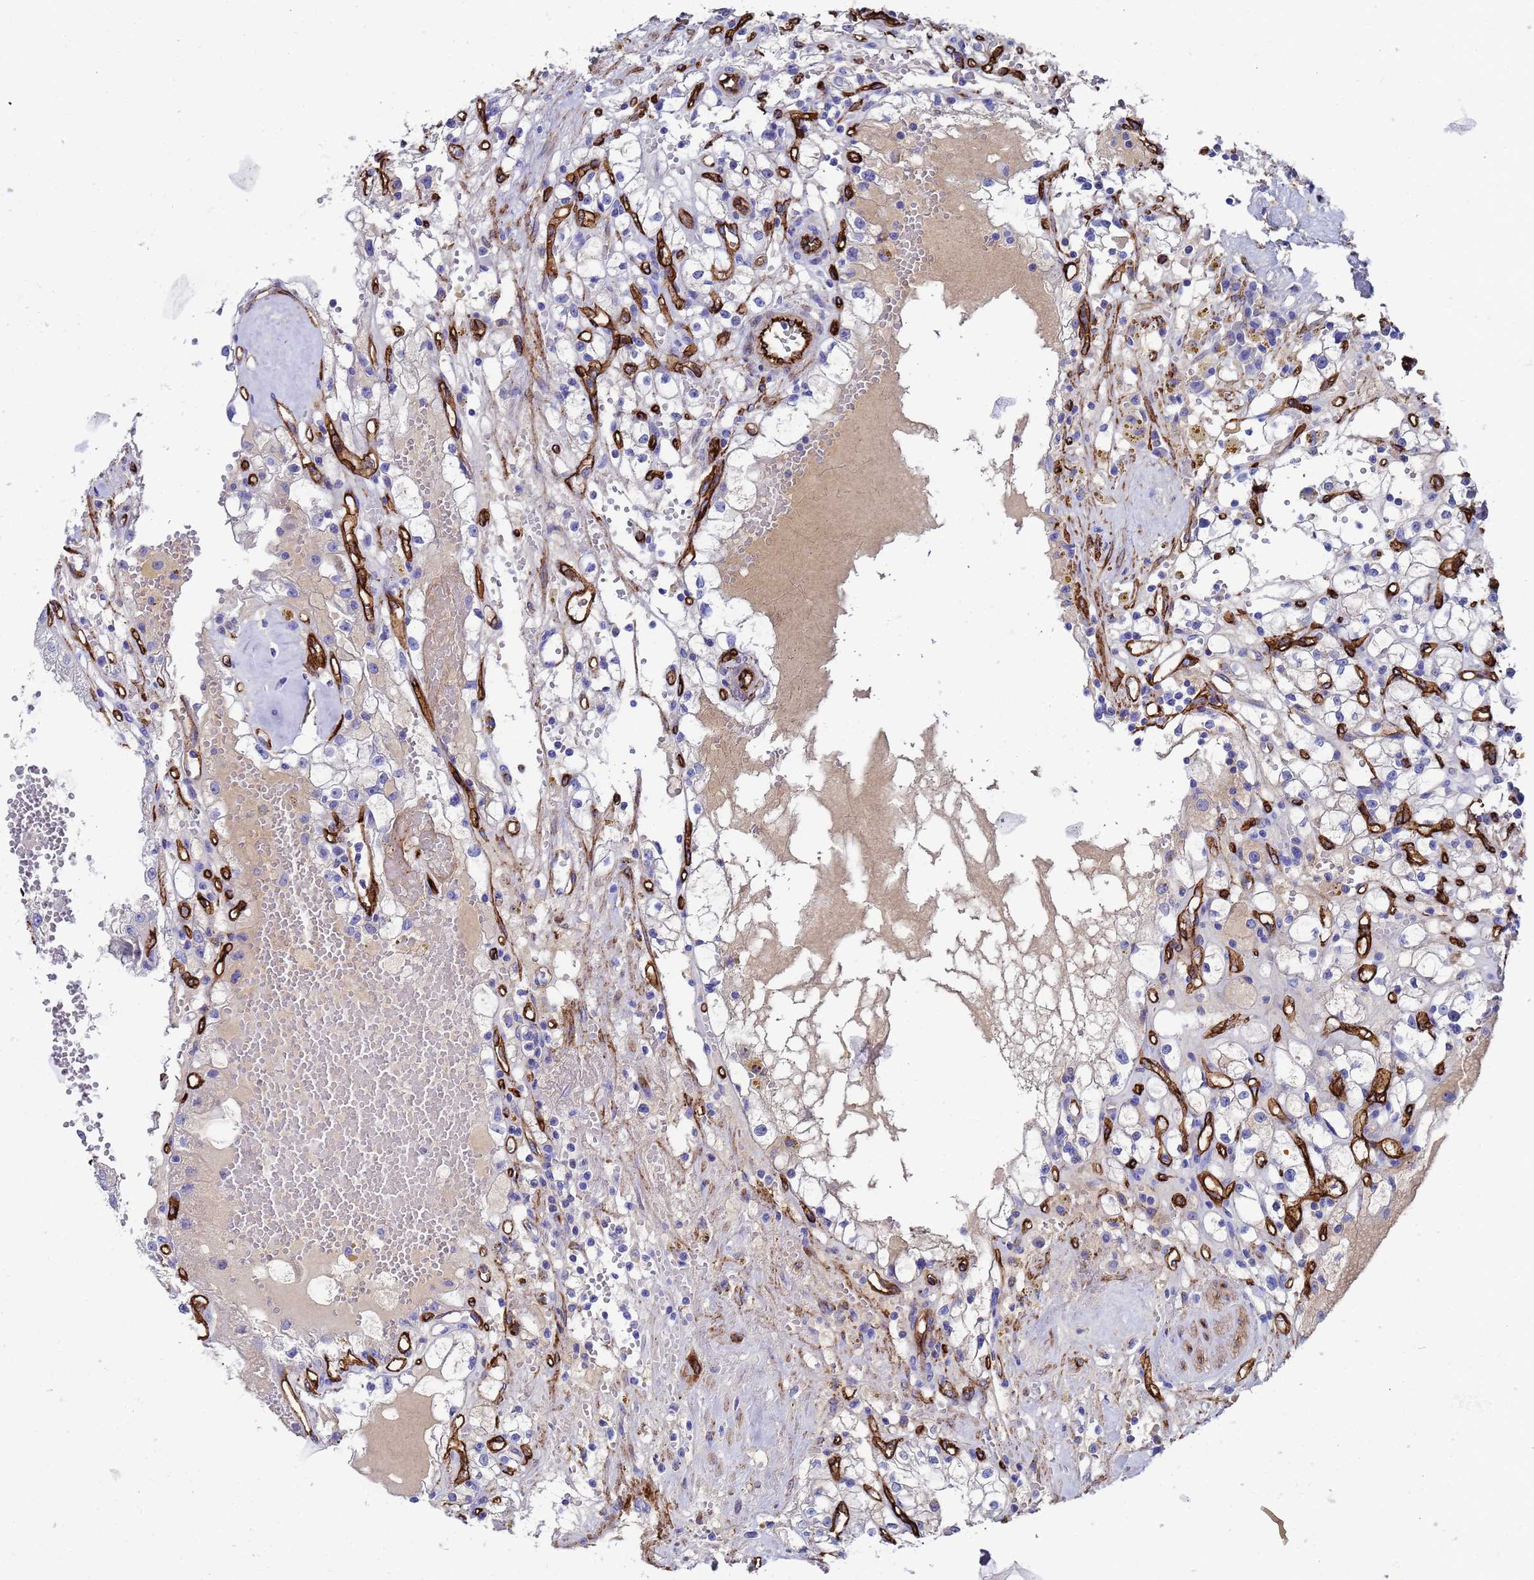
{"staining": {"intensity": "negative", "quantity": "none", "location": "none"}, "tissue": "renal cancer", "cell_type": "Tumor cells", "image_type": "cancer", "snomed": [{"axis": "morphology", "description": "Adenocarcinoma, NOS"}, {"axis": "topography", "description": "Kidney"}], "caption": "Histopathology image shows no significant protein expression in tumor cells of adenocarcinoma (renal). (DAB immunohistochemistry visualized using brightfield microscopy, high magnification).", "gene": "ADIPOQ", "patient": {"sex": "male", "age": 56}}